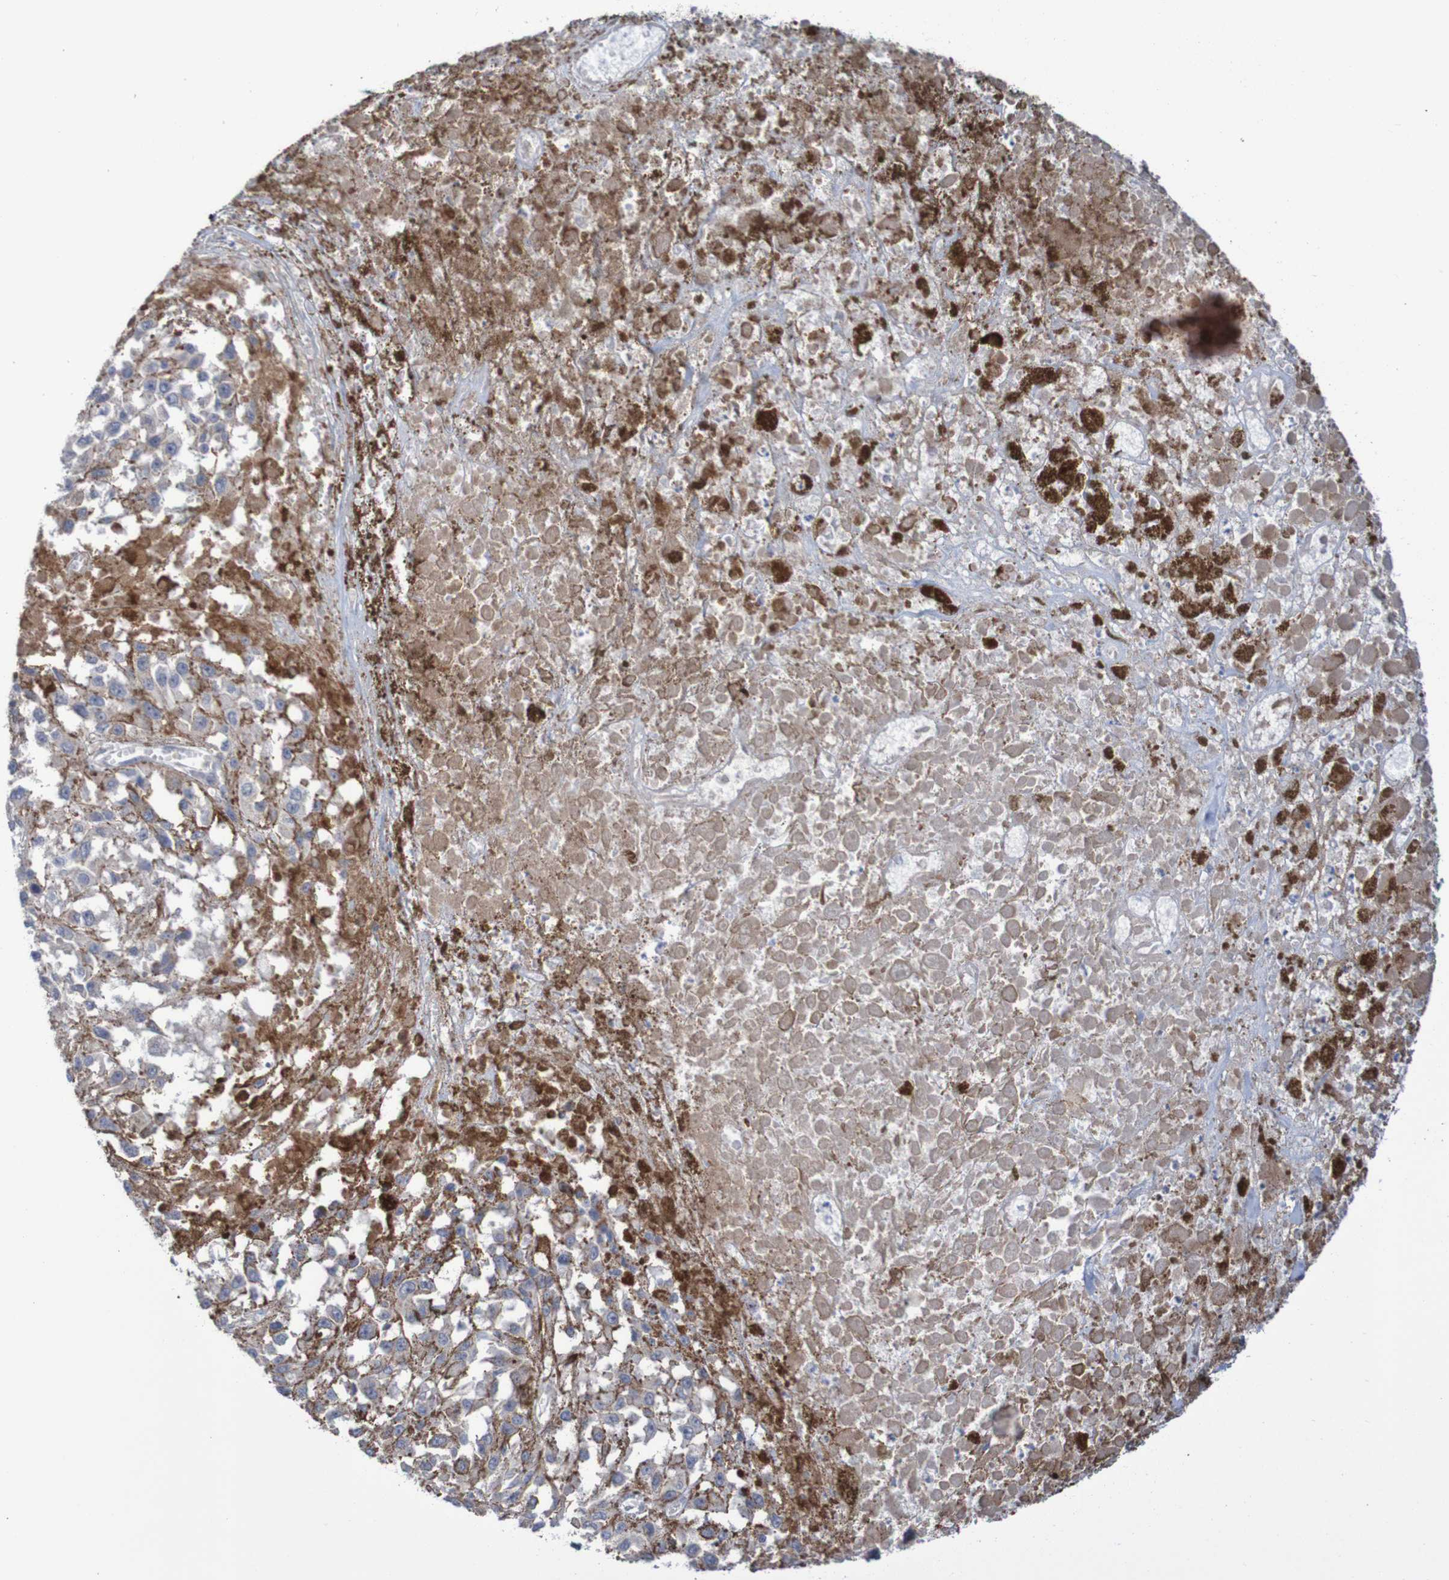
{"staining": {"intensity": "negative", "quantity": "none", "location": "none"}, "tissue": "melanoma", "cell_type": "Tumor cells", "image_type": "cancer", "snomed": [{"axis": "morphology", "description": "Malignant melanoma, Metastatic site"}, {"axis": "topography", "description": "Lymph node"}], "caption": "This is a micrograph of immunohistochemistry (IHC) staining of melanoma, which shows no staining in tumor cells.", "gene": "PHYH", "patient": {"sex": "male", "age": 59}}